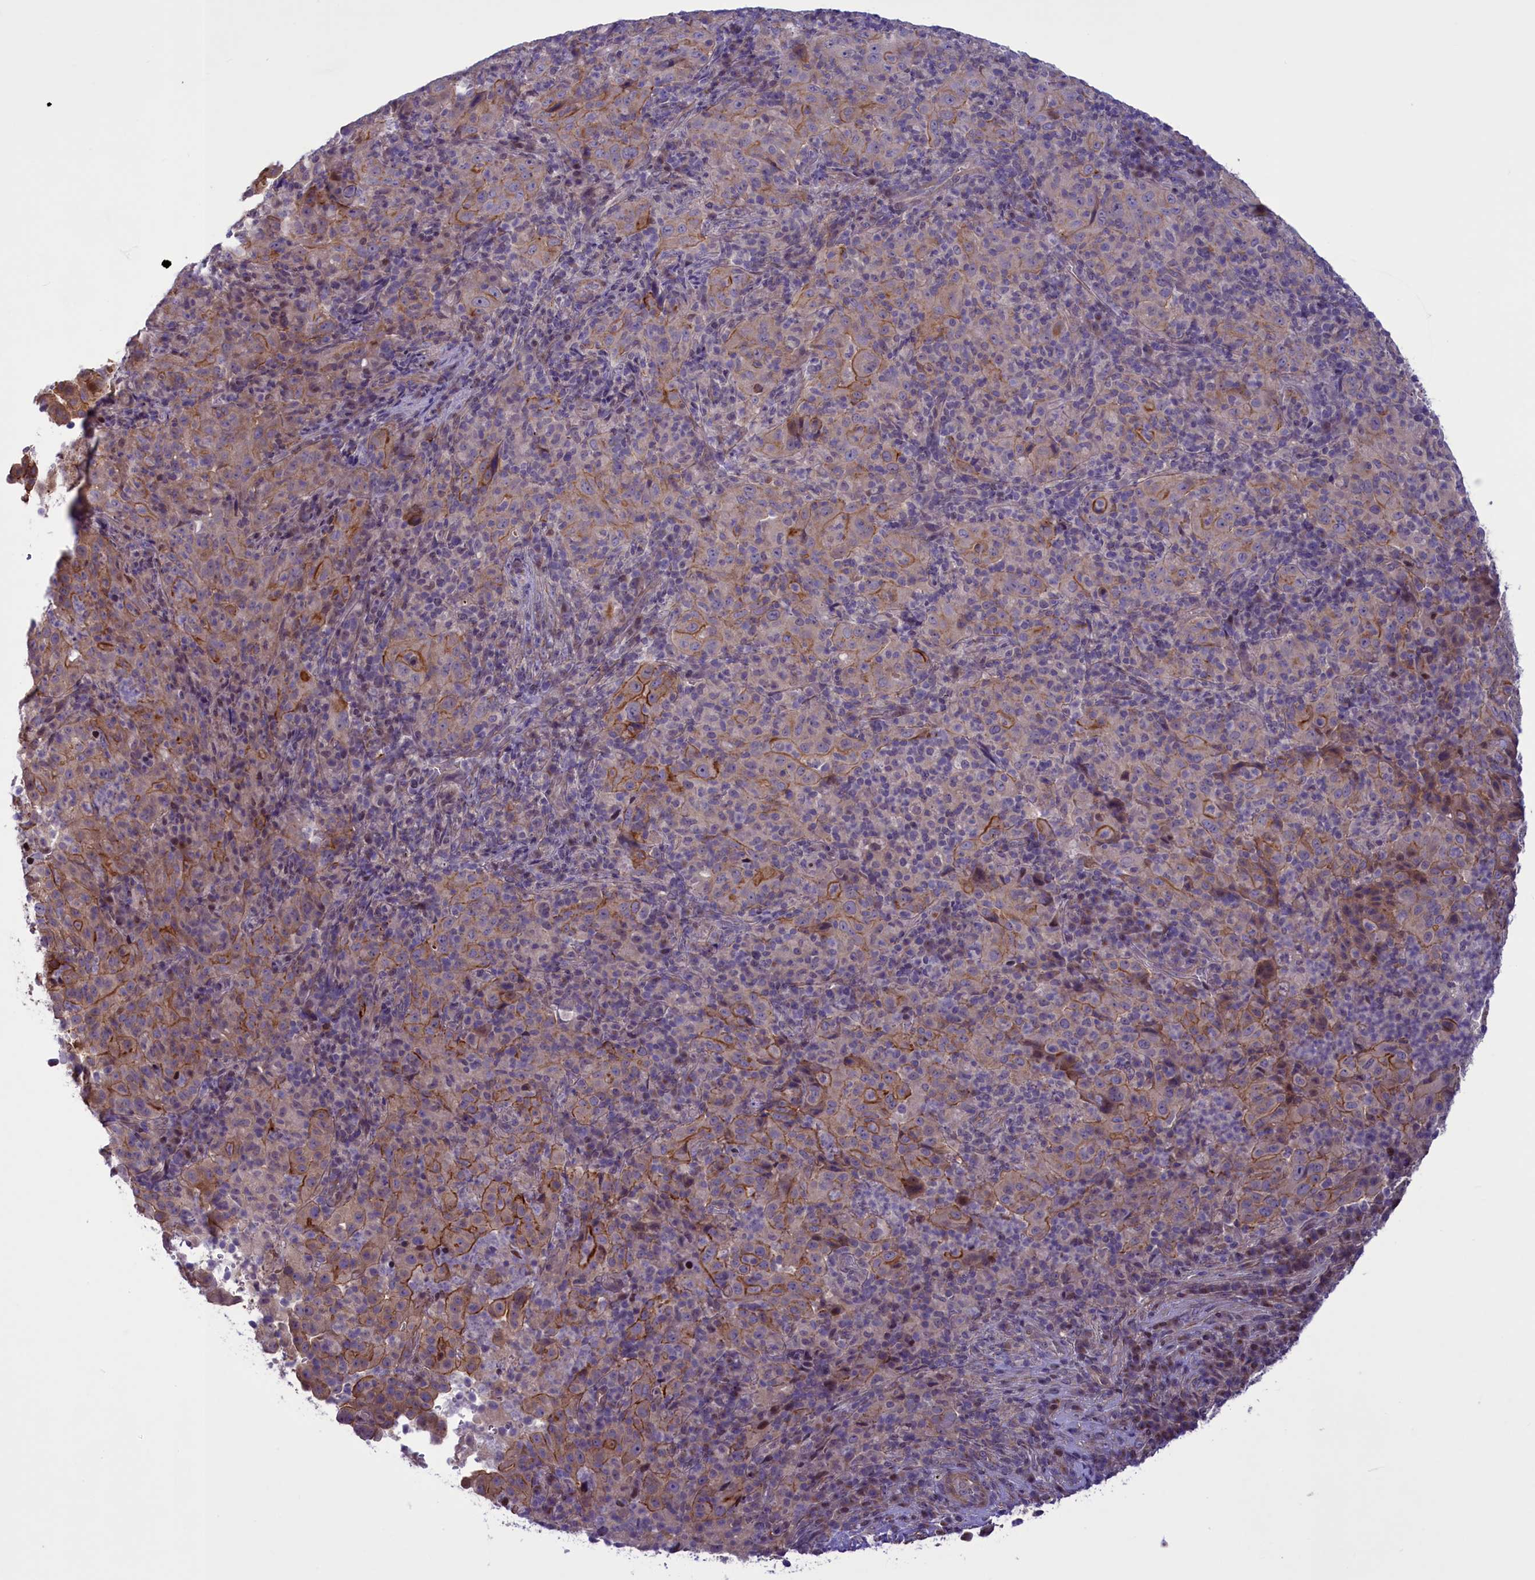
{"staining": {"intensity": "moderate", "quantity": "<25%", "location": "cytoplasmic/membranous"}, "tissue": "pancreatic cancer", "cell_type": "Tumor cells", "image_type": "cancer", "snomed": [{"axis": "morphology", "description": "Adenocarcinoma, NOS"}, {"axis": "topography", "description": "Pancreas"}], "caption": "There is low levels of moderate cytoplasmic/membranous staining in tumor cells of pancreatic cancer (adenocarcinoma), as demonstrated by immunohistochemical staining (brown color).", "gene": "MAN2C1", "patient": {"sex": "male", "age": 63}}